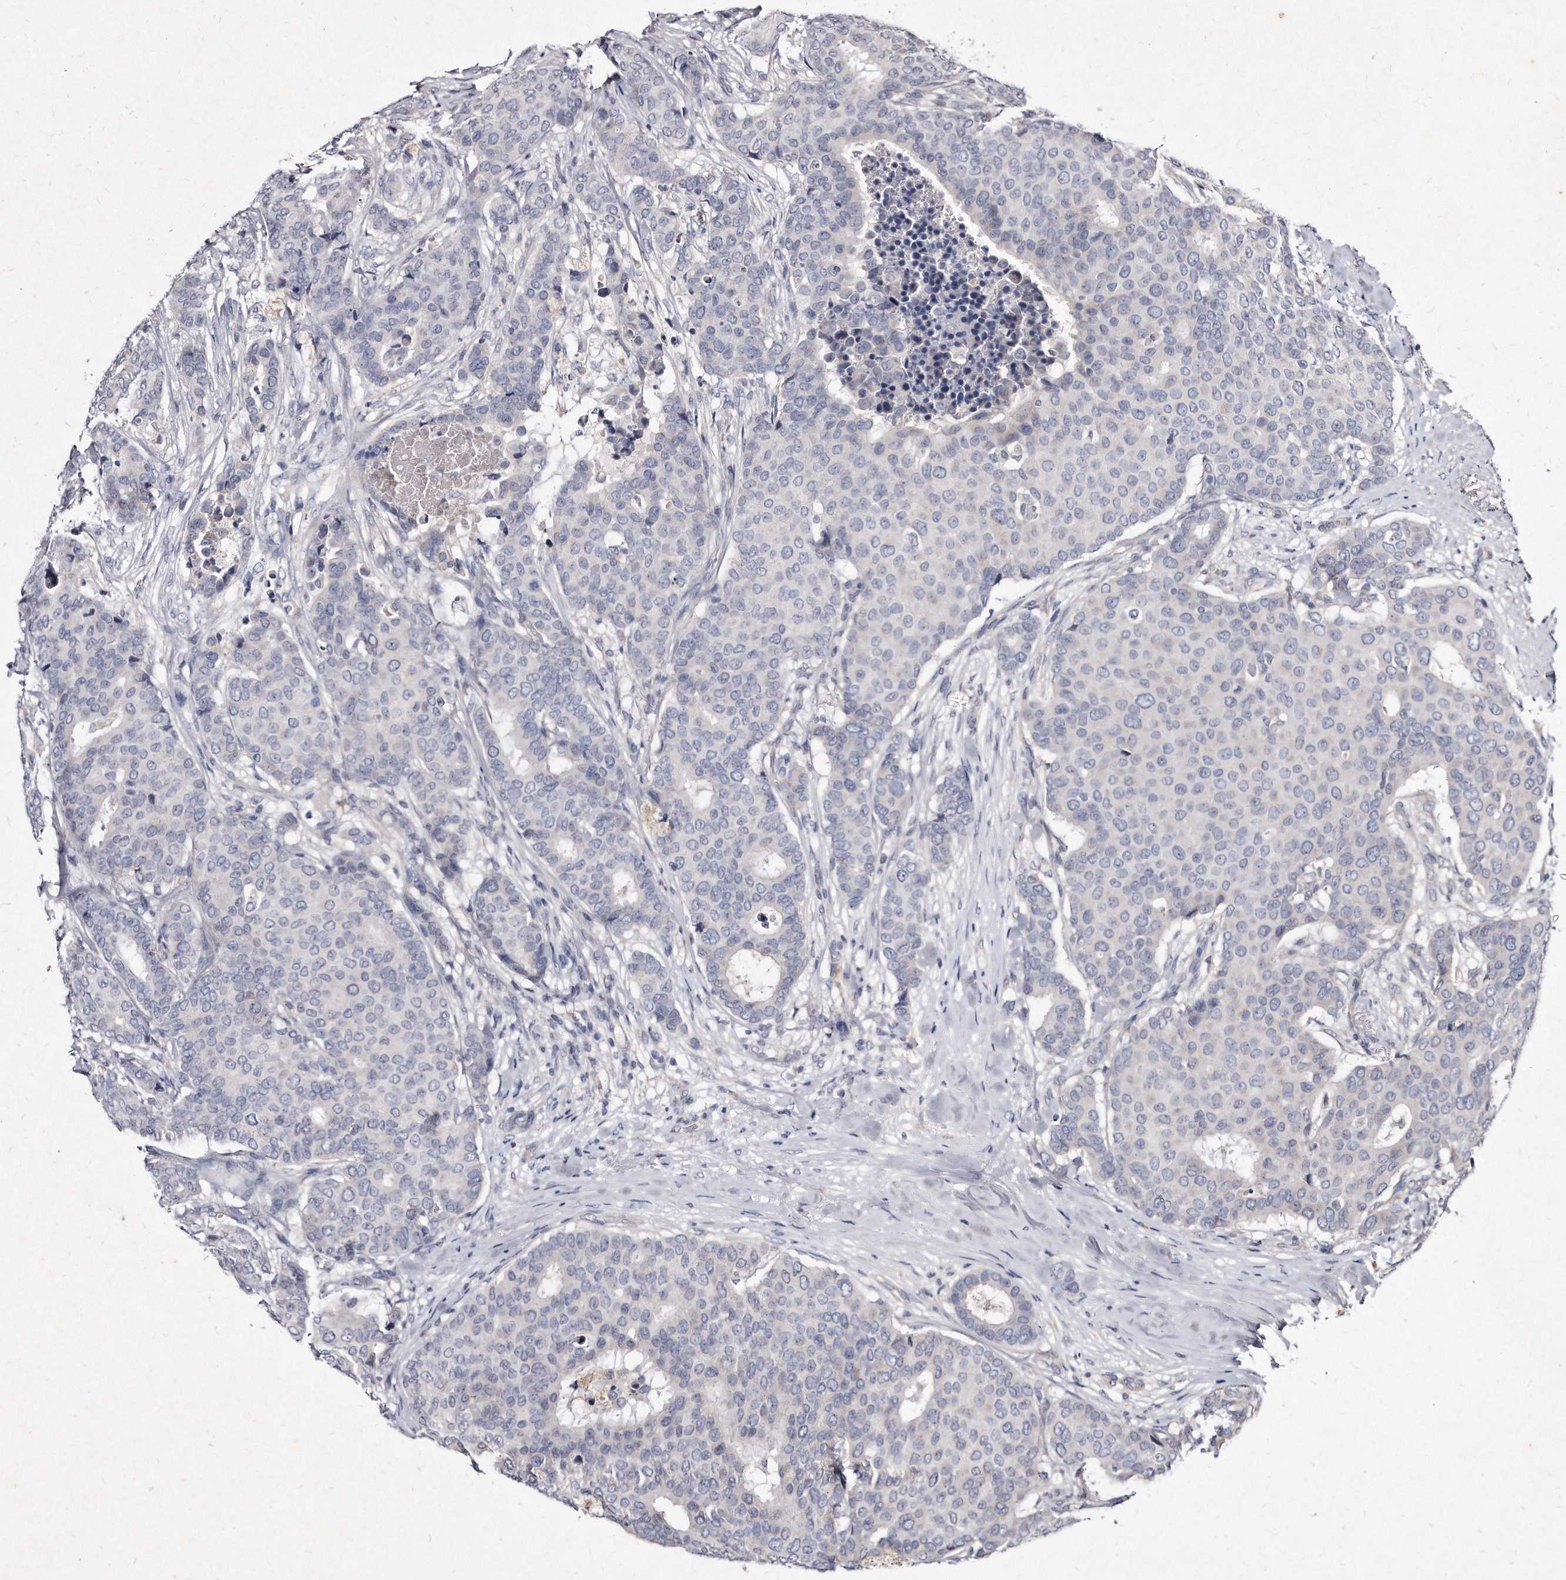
{"staining": {"intensity": "negative", "quantity": "none", "location": "none"}, "tissue": "breast cancer", "cell_type": "Tumor cells", "image_type": "cancer", "snomed": [{"axis": "morphology", "description": "Duct carcinoma"}, {"axis": "topography", "description": "Breast"}], "caption": "Tumor cells are negative for protein expression in human breast cancer.", "gene": "KLHDC3", "patient": {"sex": "female", "age": 75}}